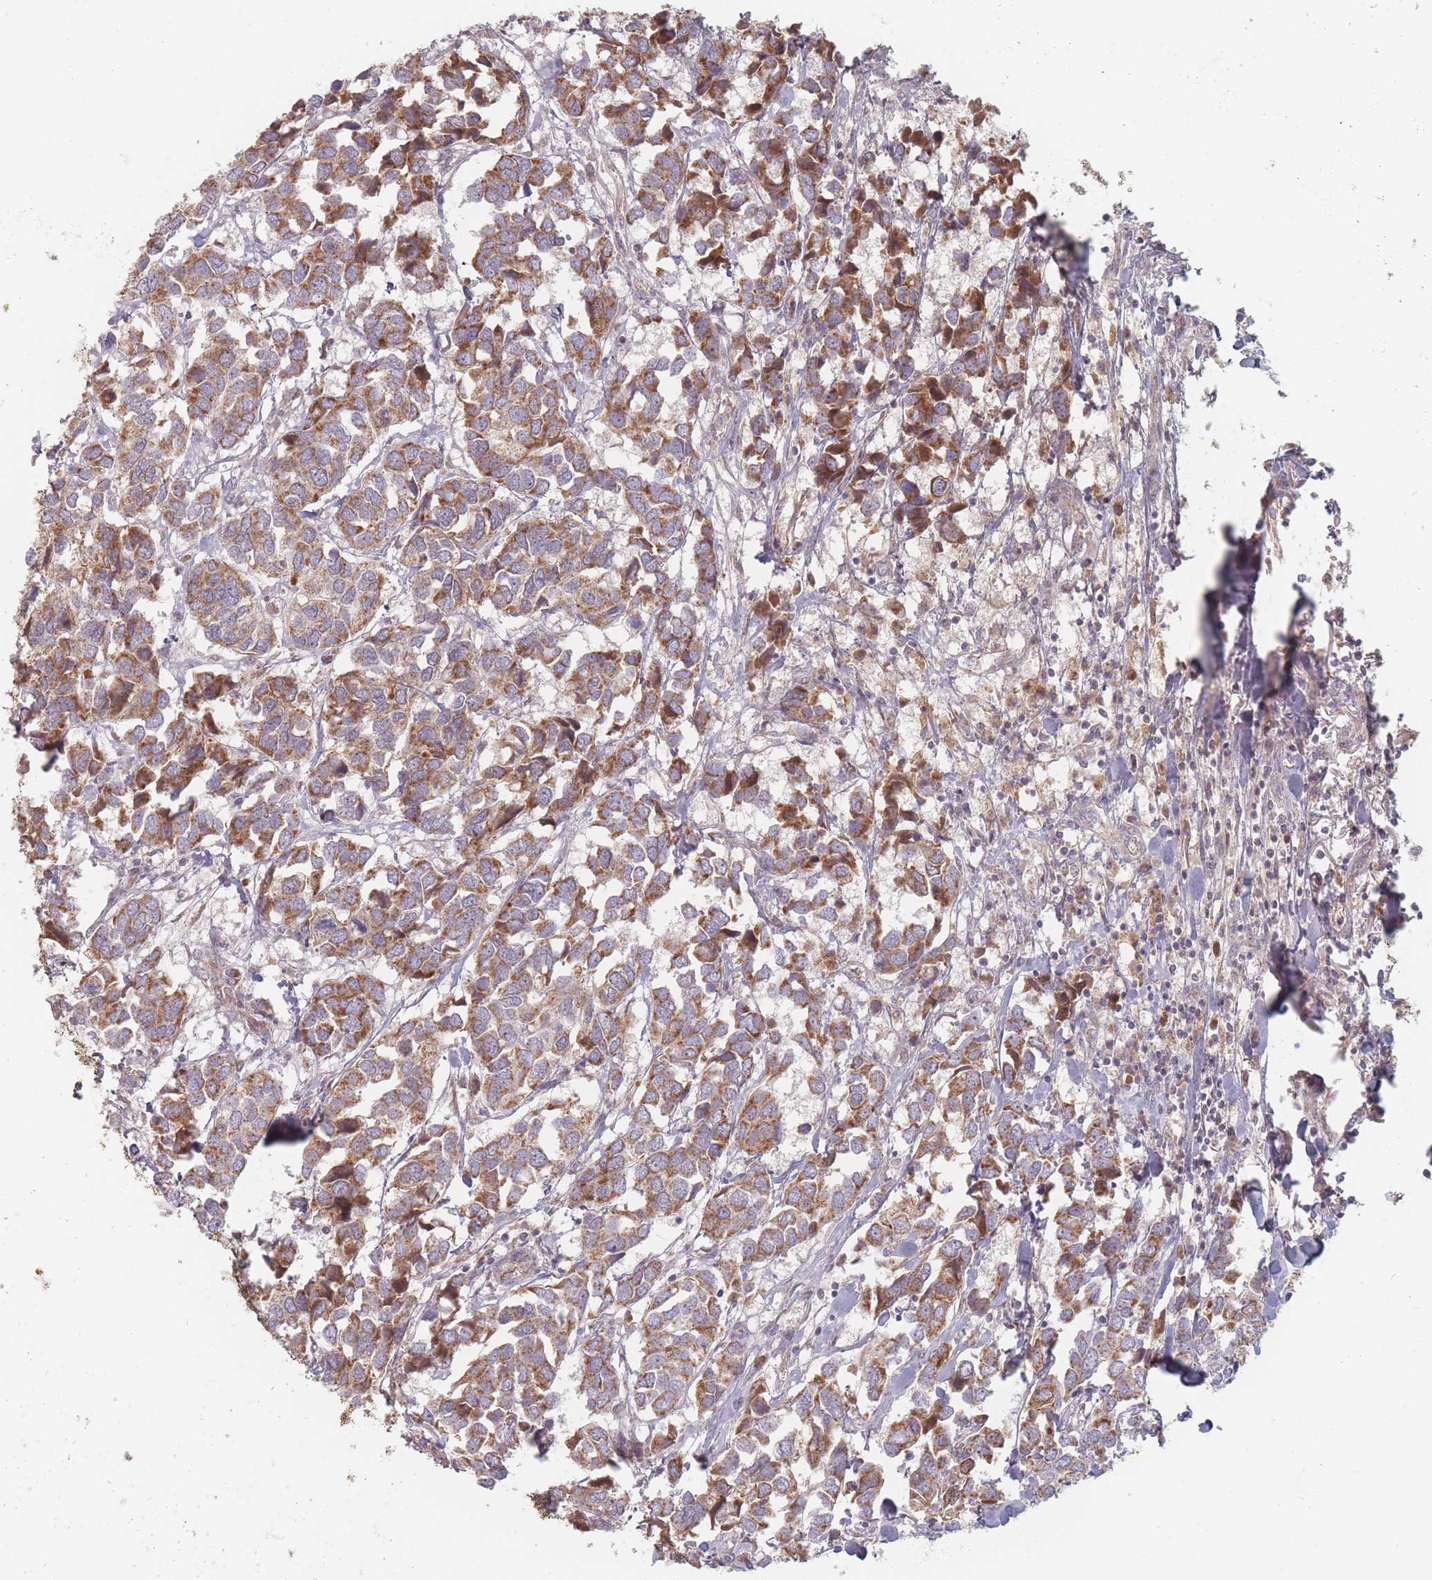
{"staining": {"intensity": "moderate", "quantity": ">75%", "location": "cytoplasmic/membranous"}, "tissue": "breast cancer", "cell_type": "Tumor cells", "image_type": "cancer", "snomed": [{"axis": "morphology", "description": "Duct carcinoma"}, {"axis": "topography", "description": "Breast"}], "caption": "This is a photomicrograph of immunohistochemistry (IHC) staining of breast cancer (intraductal carcinoma), which shows moderate staining in the cytoplasmic/membranous of tumor cells.", "gene": "OR2M4", "patient": {"sex": "female", "age": 83}}